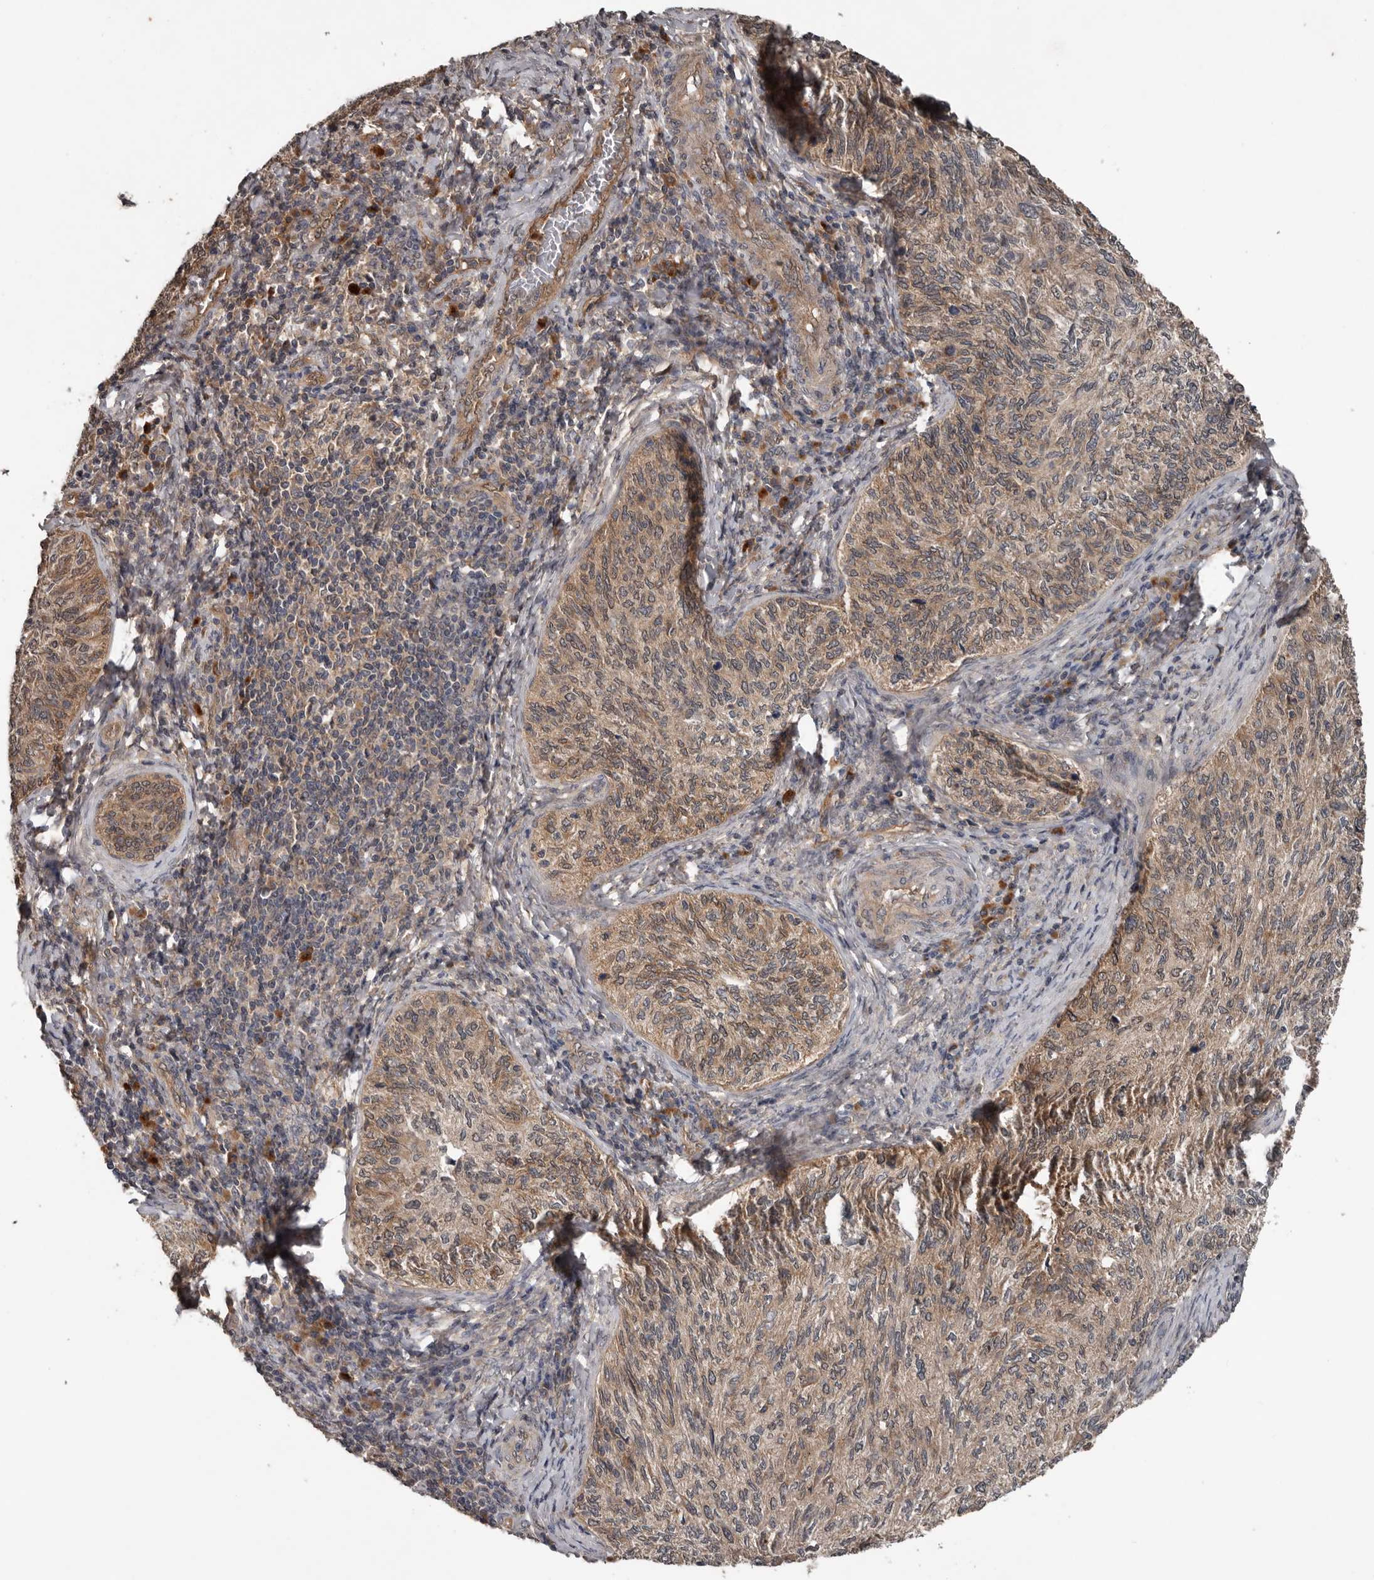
{"staining": {"intensity": "weak", "quantity": "25%-75%", "location": "cytoplasmic/membranous"}, "tissue": "cervical cancer", "cell_type": "Tumor cells", "image_type": "cancer", "snomed": [{"axis": "morphology", "description": "Squamous cell carcinoma, NOS"}, {"axis": "topography", "description": "Cervix"}], "caption": "DAB (3,3'-diaminobenzidine) immunohistochemical staining of cervical squamous cell carcinoma shows weak cytoplasmic/membranous protein expression in about 25%-75% of tumor cells.", "gene": "DNAJB4", "patient": {"sex": "female", "age": 30}}